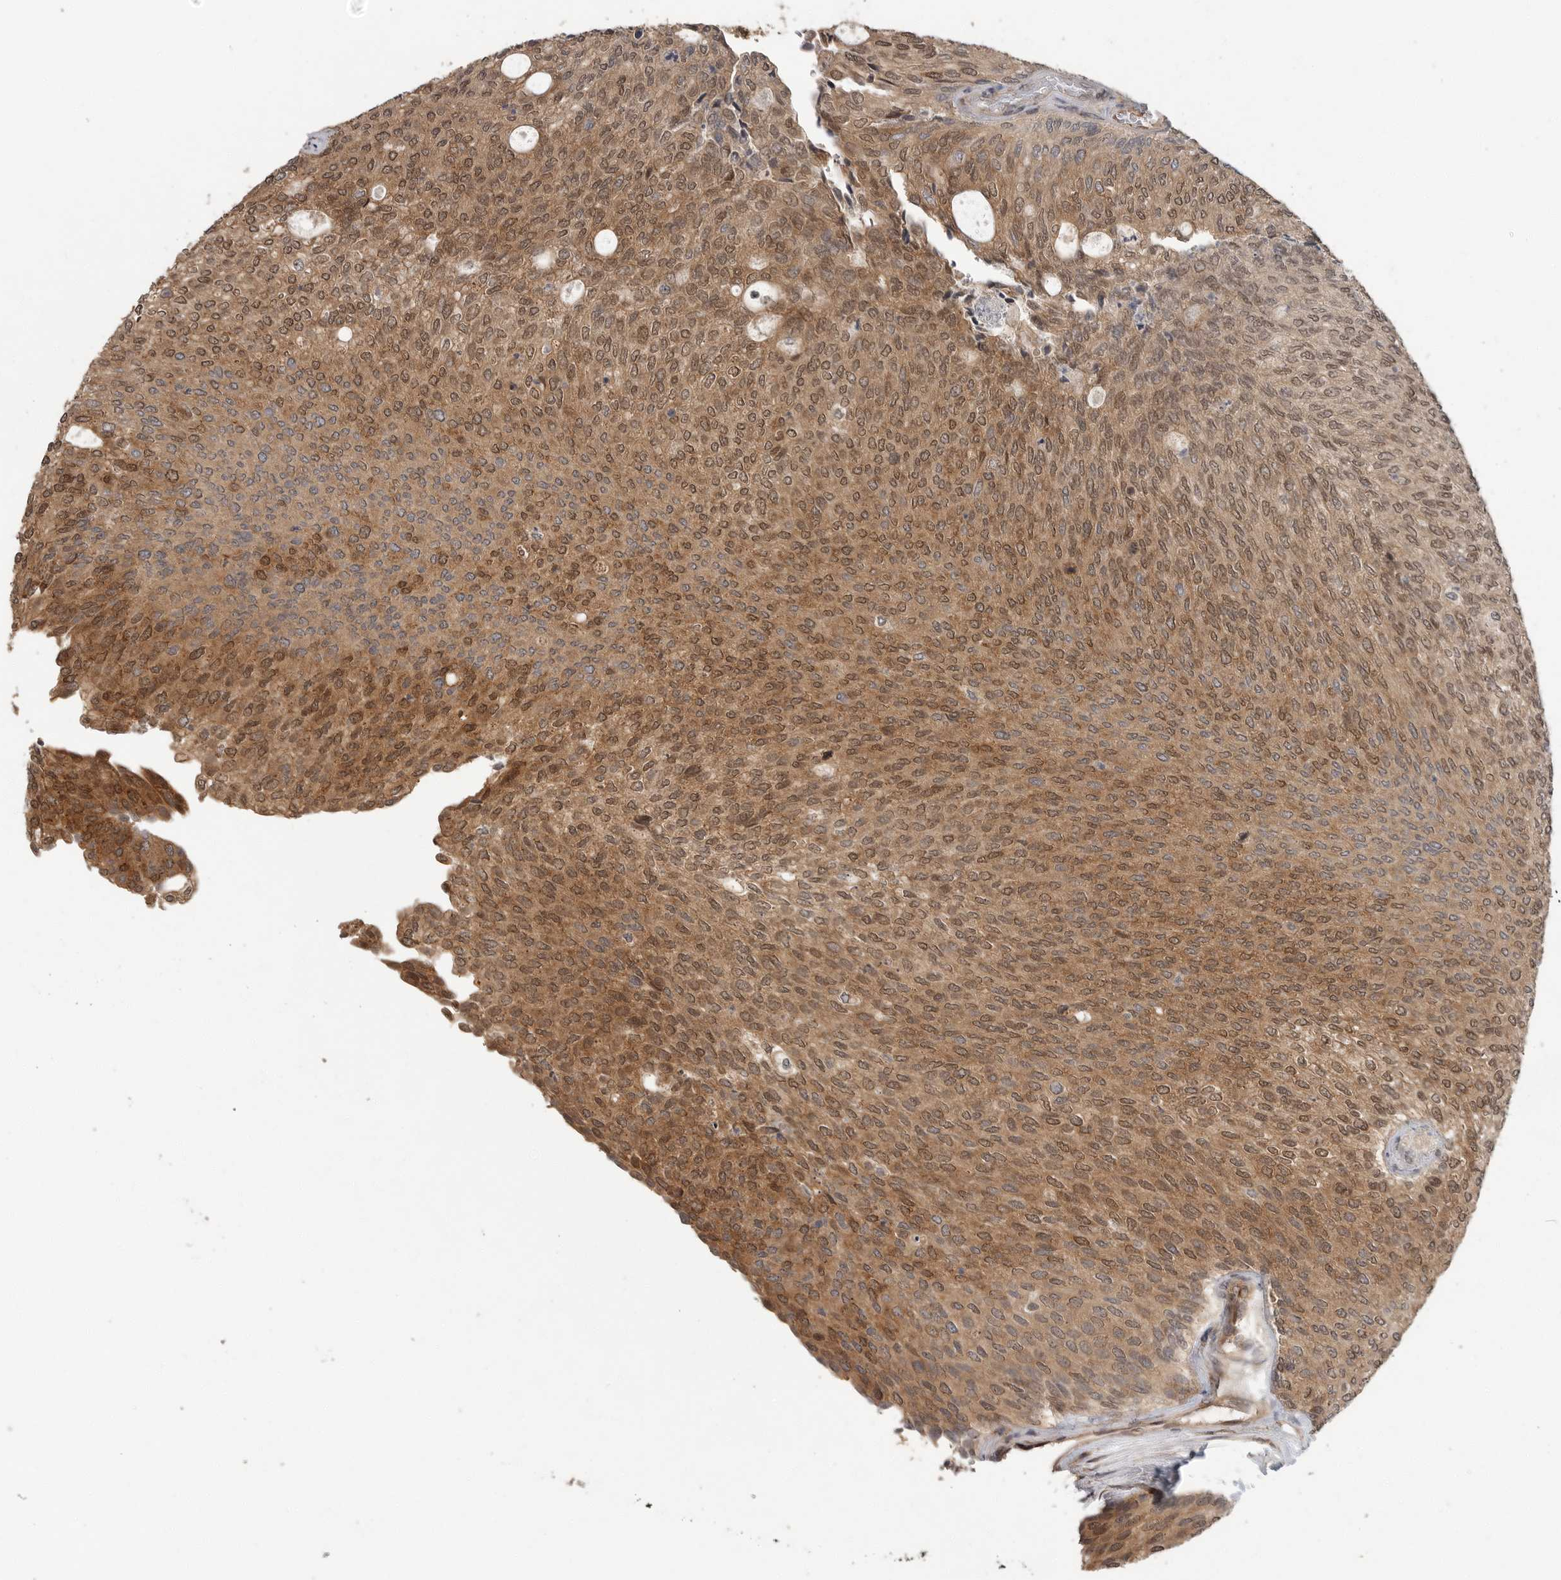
{"staining": {"intensity": "moderate", "quantity": ">75%", "location": "cytoplasmic/membranous,nuclear"}, "tissue": "urothelial cancer", "cell_type": "Tumor cells", "image_type": "cancer", "snomed": [{"axis": "morphology", "description": "Urothelial carcinoma, Low grade"}, {"axis": "topography", "description": "Urinary bladder"}], "caption": "Protein positivity by immunohistochemistry exhibits moderate cytoplasmic/membranous and nuclear staining in about >75% of tumor cells in urothelial carcinoma (low-grade).", "gene": "OSBPL9", "patient": {"sex": "female", "age": 79}}